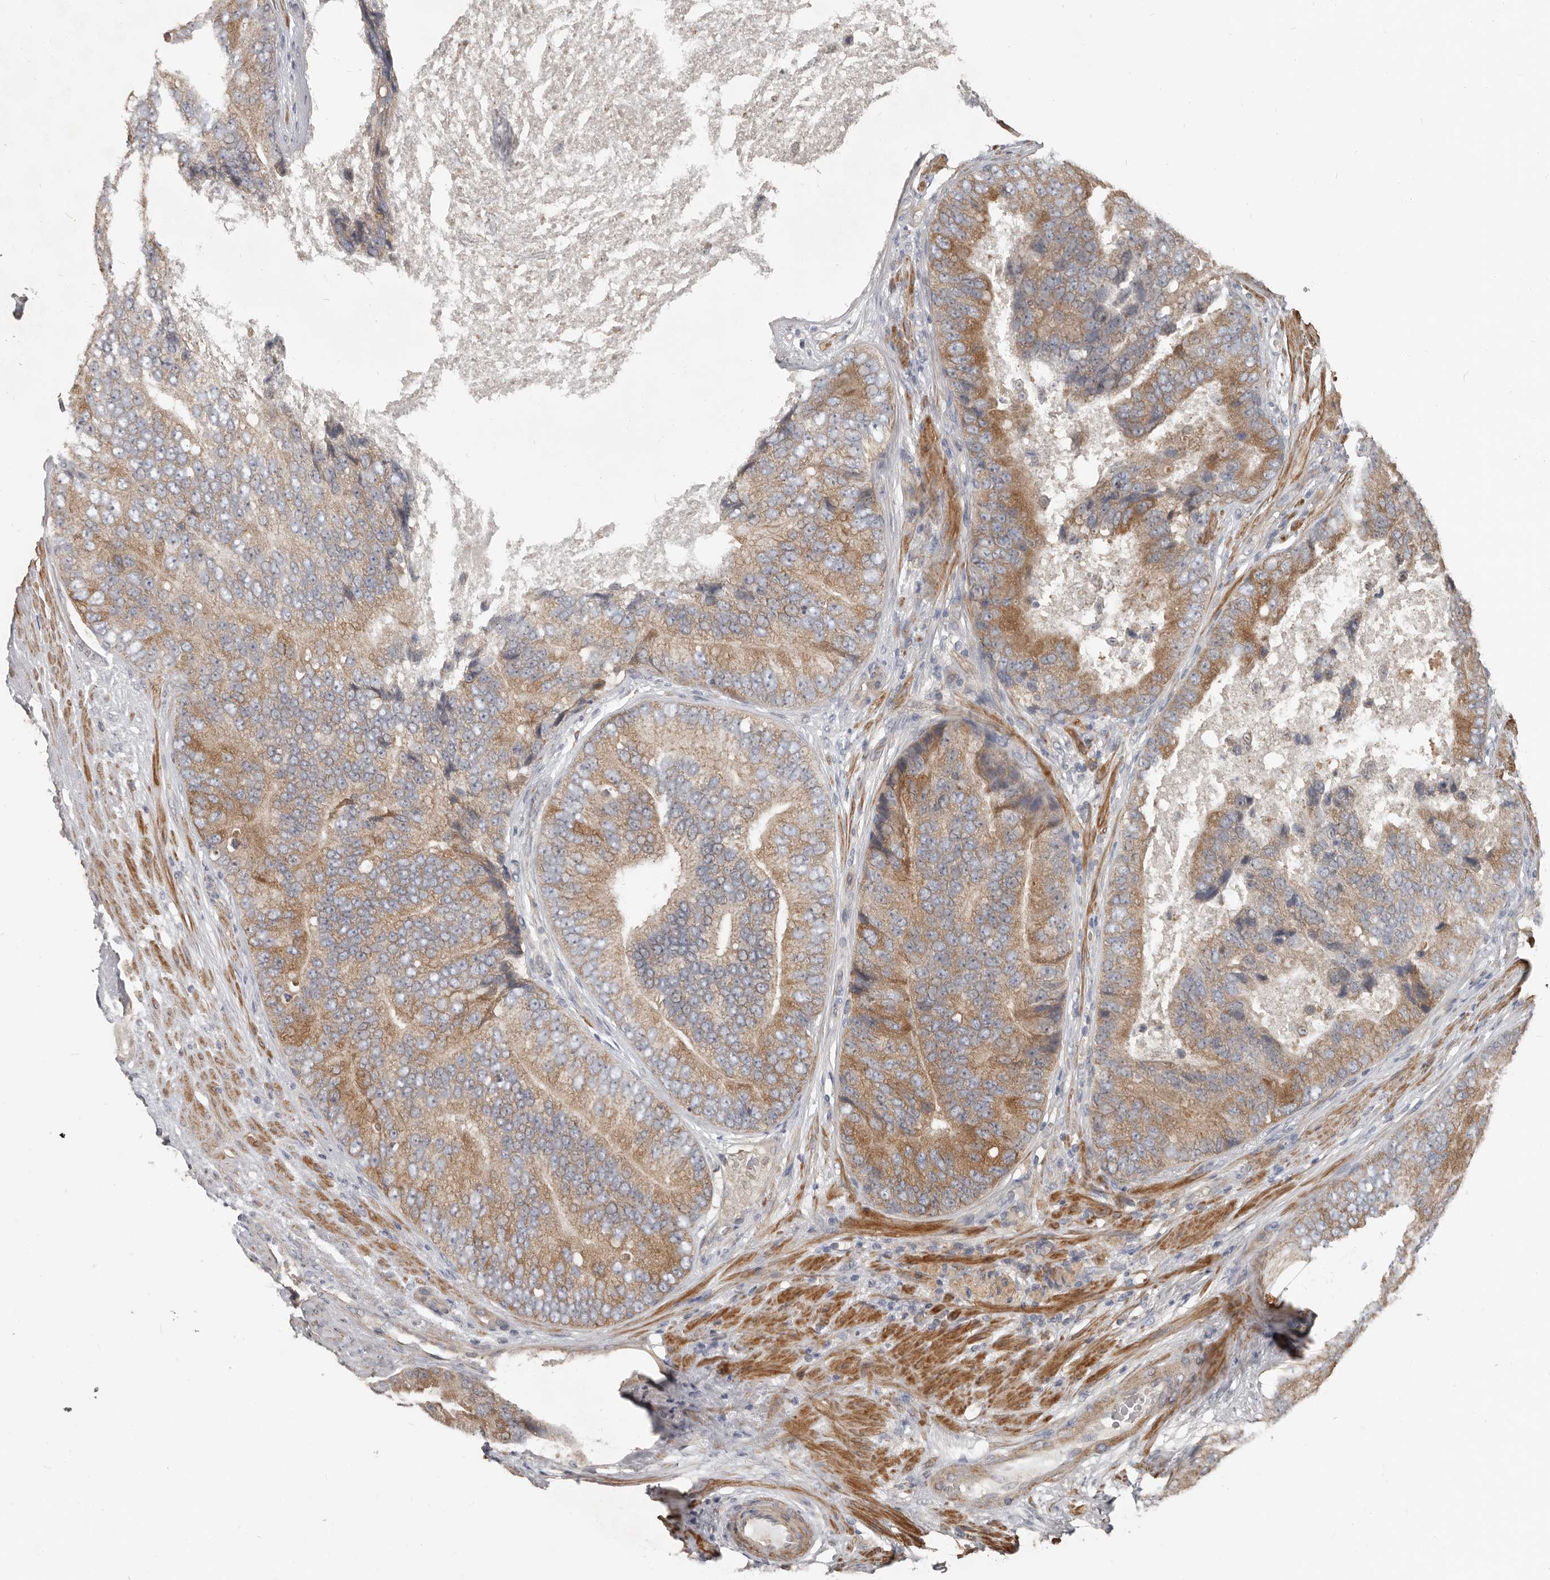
{"staining": {"intensity": "moderate", "quantity": ">75%", "location": "cytoplasmic/membranous"}, "tissue": "prostate cancer", "cell_type": "Tumor cells", "image_type": "cancer", "snomed": [{"axis": "morphology", "description": "Adenocarcinoma, High grade"}, {"axis": "topography", "description": "Prostate"}], "caption": "IHC image of neoplastic tissue: human prostate cancer (adenocarcinoma (high-grade)) stained using immunohistochemistry displays medium levels of moderate protein expression localized specifically in the cytoplasmic/membranous of tumor cells, appearing as a cytoplasmic/membranous brown color.", "gene": "AKNAD1", "patient": {"sex": "male", "age": 70}}